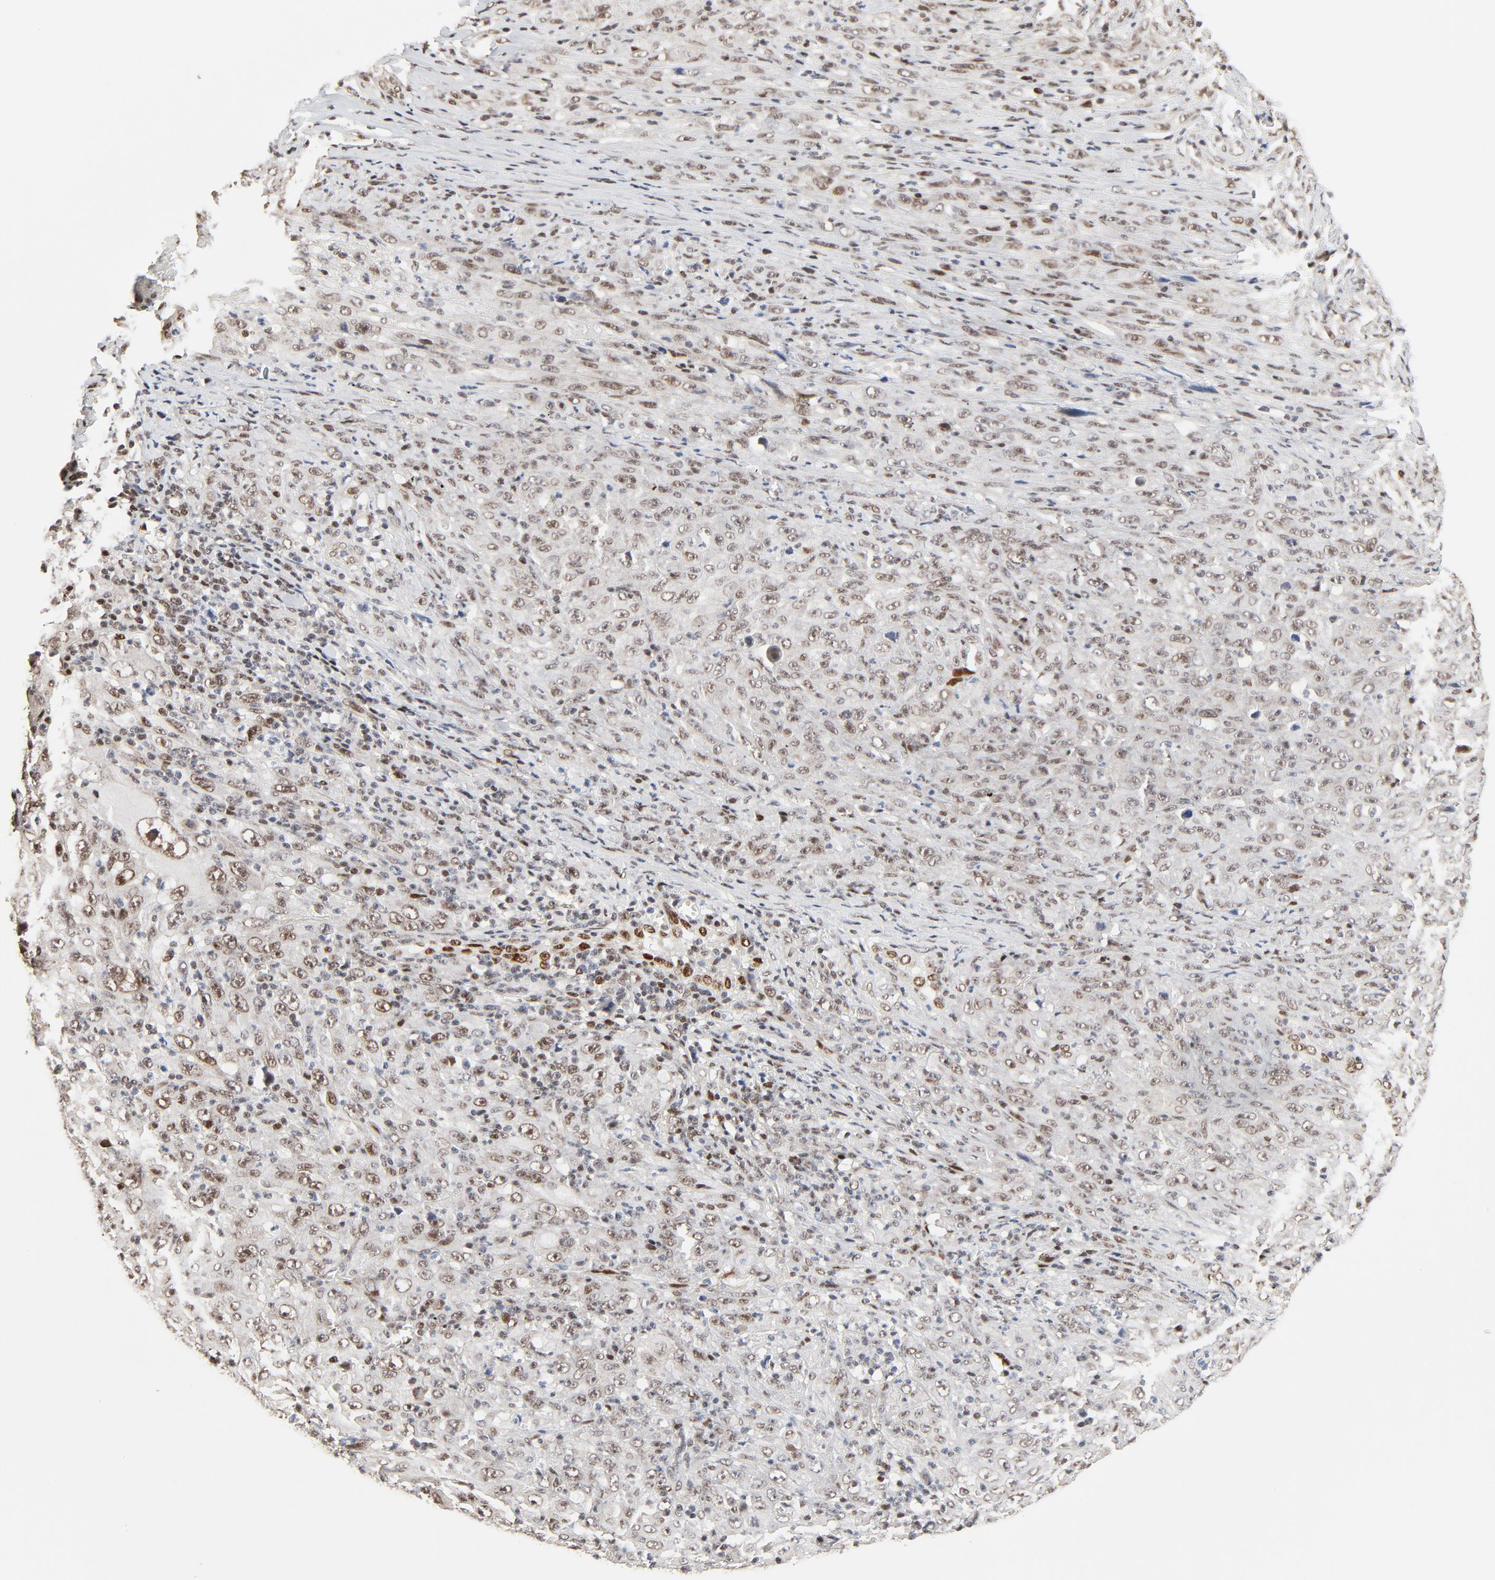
{"staining": {"intensity": "weak", "quantity": ">75%", "location": "nuclear"}, "tissue": "melanoma", "cell_type": "Tumor cells", "image_type": "cancer", "snomed": [{"axis": "morphology", "description": "Malignant melanoma, Metastatic site"}, {"axis": "topography", "description": "Skin"}], "caption": "A high-resolution micrograph shows immunohistochemistry staining of malignant melanoma (metastatic site), which displays weak nuclear positivity in approximately >75% of tumor cells. (DAB (3,3'-diaminobenzidine) IHC with brightfield microscopy, high magnification).", "gene": "GTF2I", "patient": {"sex": "female", "age": 56}}